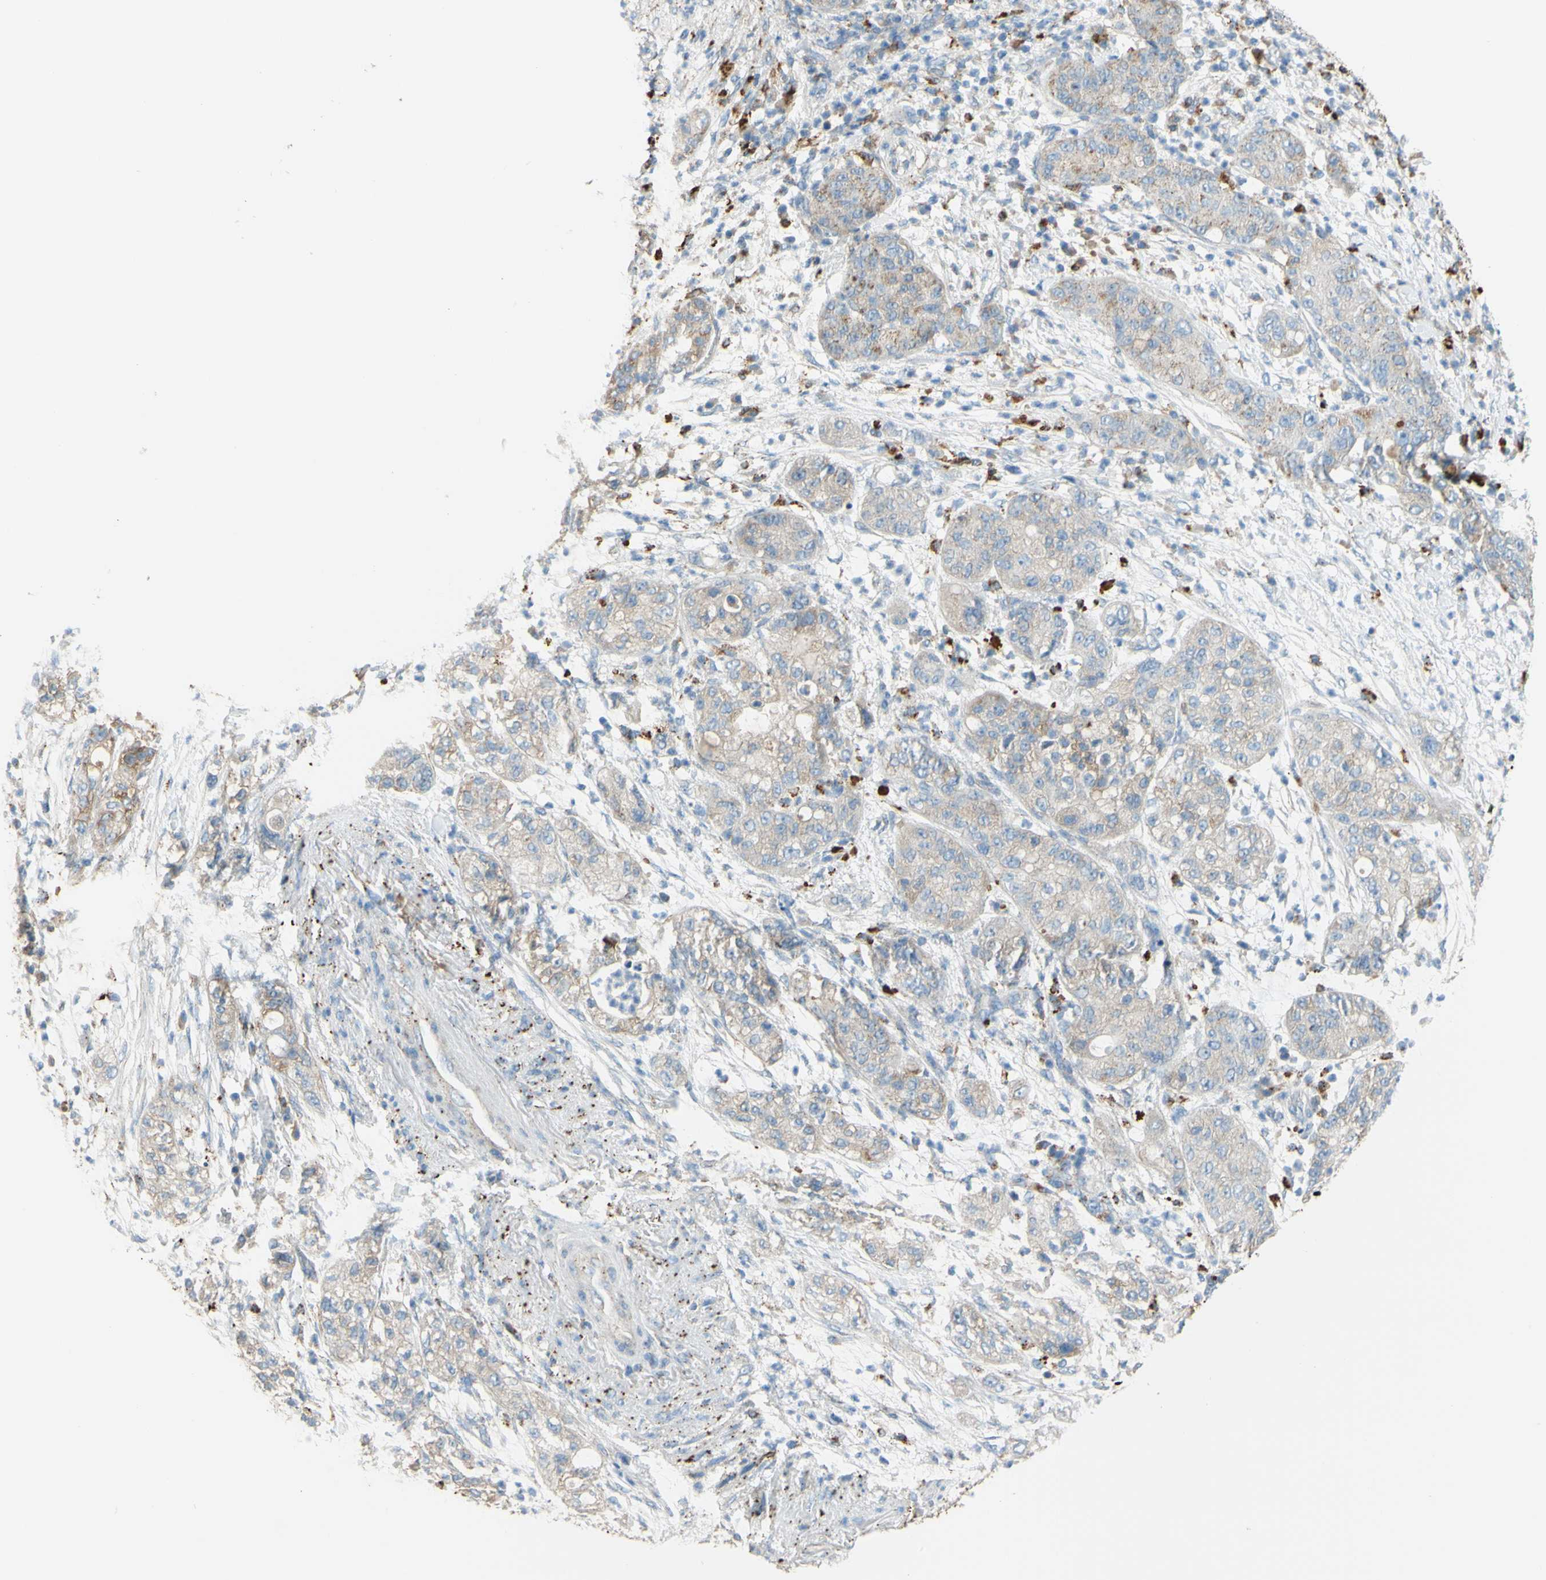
{"staining": {"intensity": "weak", "quantity": ">75%", "location": "cytoplasmic/membranous"}, "tissue": "pancreatic cancer", "cell_type": "Tumor cells", "image_type": "cancer", "snomed": [{"axis": "morphology", "description": "Adenocarcinoma, NOS"}, {"axis": "topography", "description": "Pancreas"}], "caption": "Brown immunohistochemical staining in pancreatic cancer (adenocarcinoma) reveals weak cytoplasmic/membranous staining in approximately >75% of tumor cells. The staining is performed using DAB brown chromogen to label protein expression. The nuclei are counter-stained blue using hematoxylin.", "gene": "CTSD", "patient": {"sex": "female", "age": 78}}